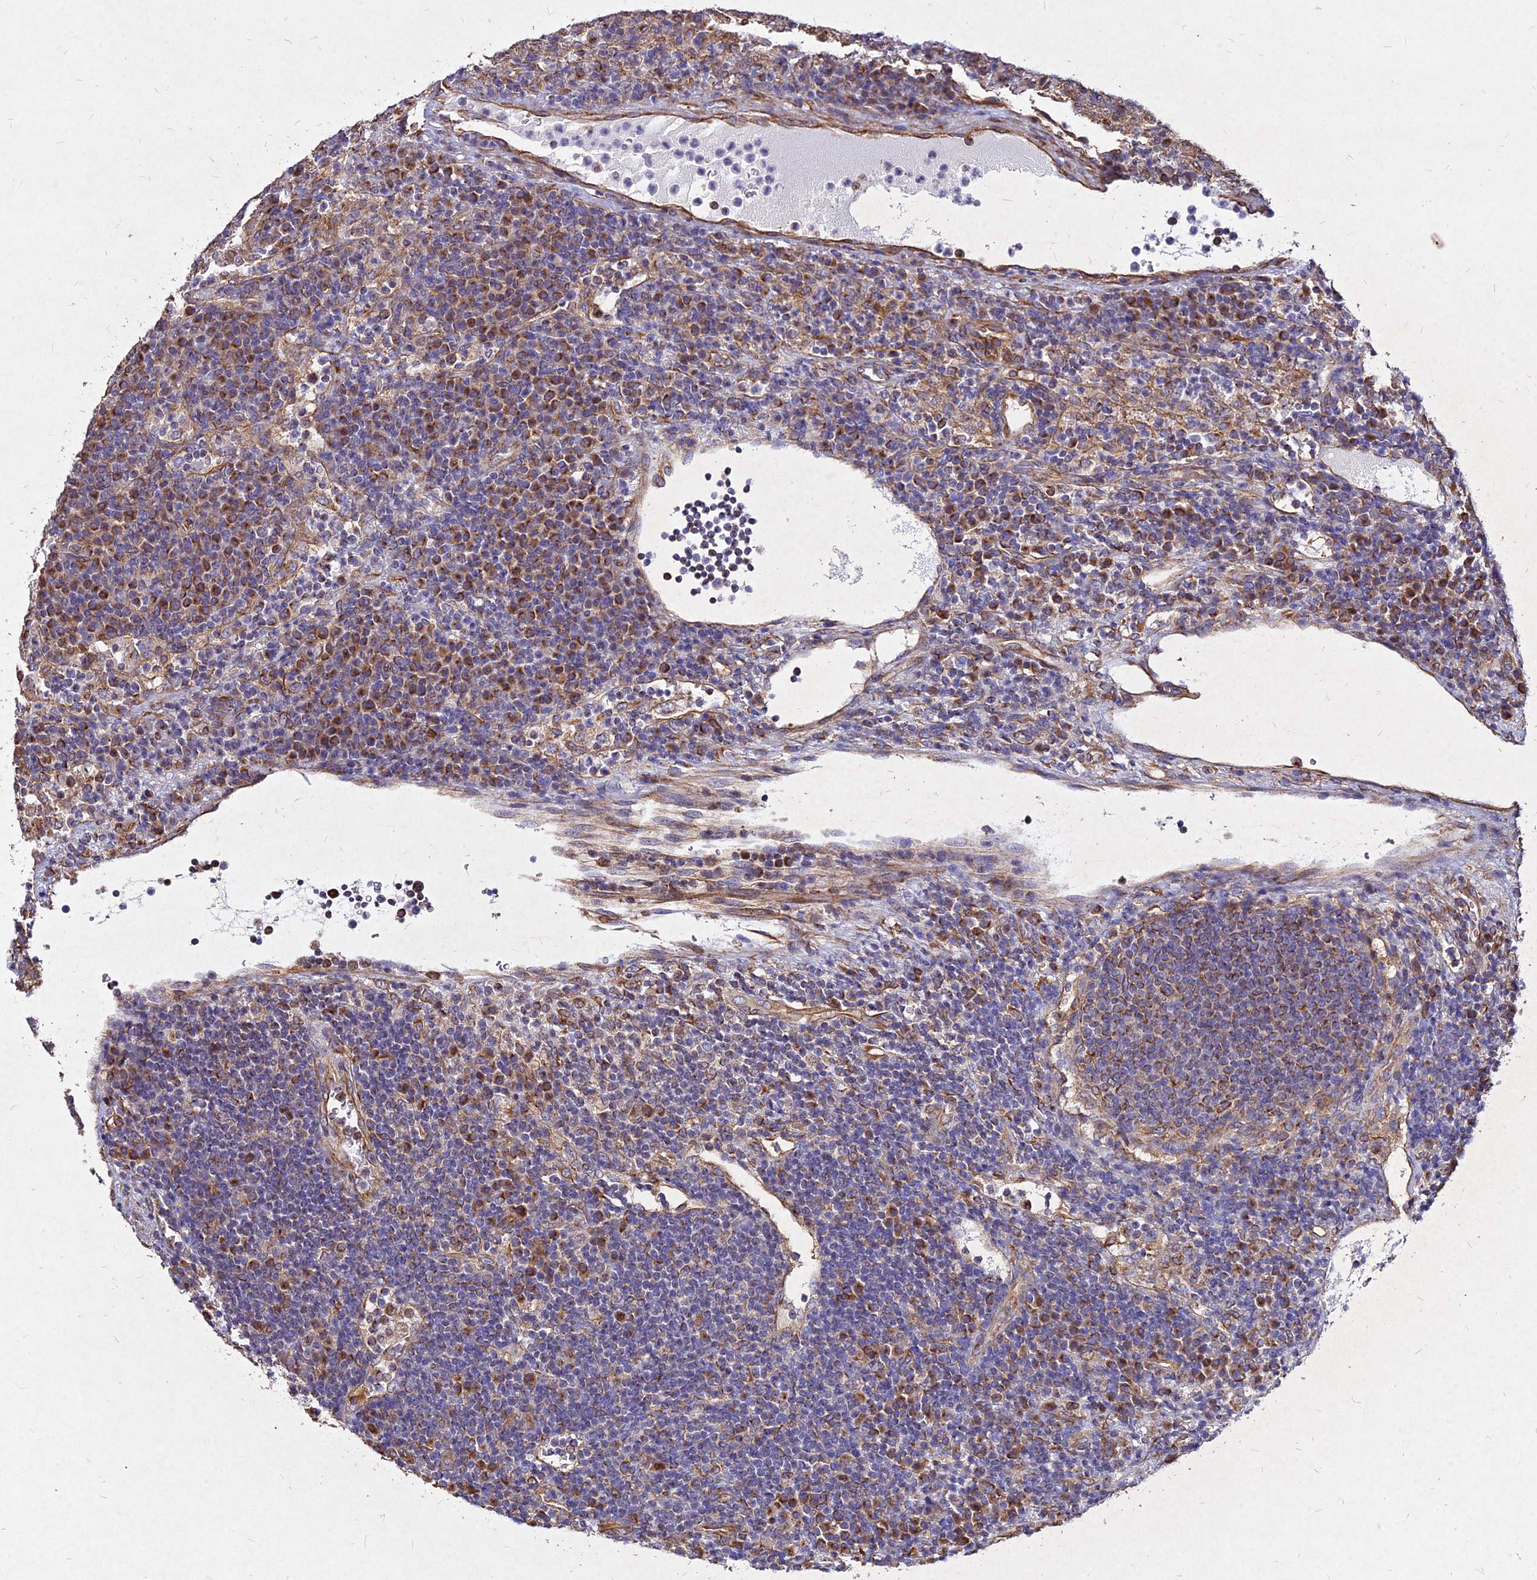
{"staining": {"intensity": "strong", "quantity": "25%-75%", "location": "cytoplasmic/membranous"}, "tissue": "lymph node", "cell_type": "Germinal center cells", "image_type": "normal", "snomed": [{"axis": "morphology", "description": "Normal tissue, NOS"}, {"axis": "topography", "description": "Lymph node"}], "caption": "The micrograph demonstrates staining of normal lymph node, revealing strong cytoplasmic/membranous protein positivity (brown color) within germinal center cells. Using DAB (brown) and hematoxylin (blue) stains, captured at high magnification using brightfield microscopy.", "gene": "SKA1", "patient": {"sex": "female", "age": 70}}